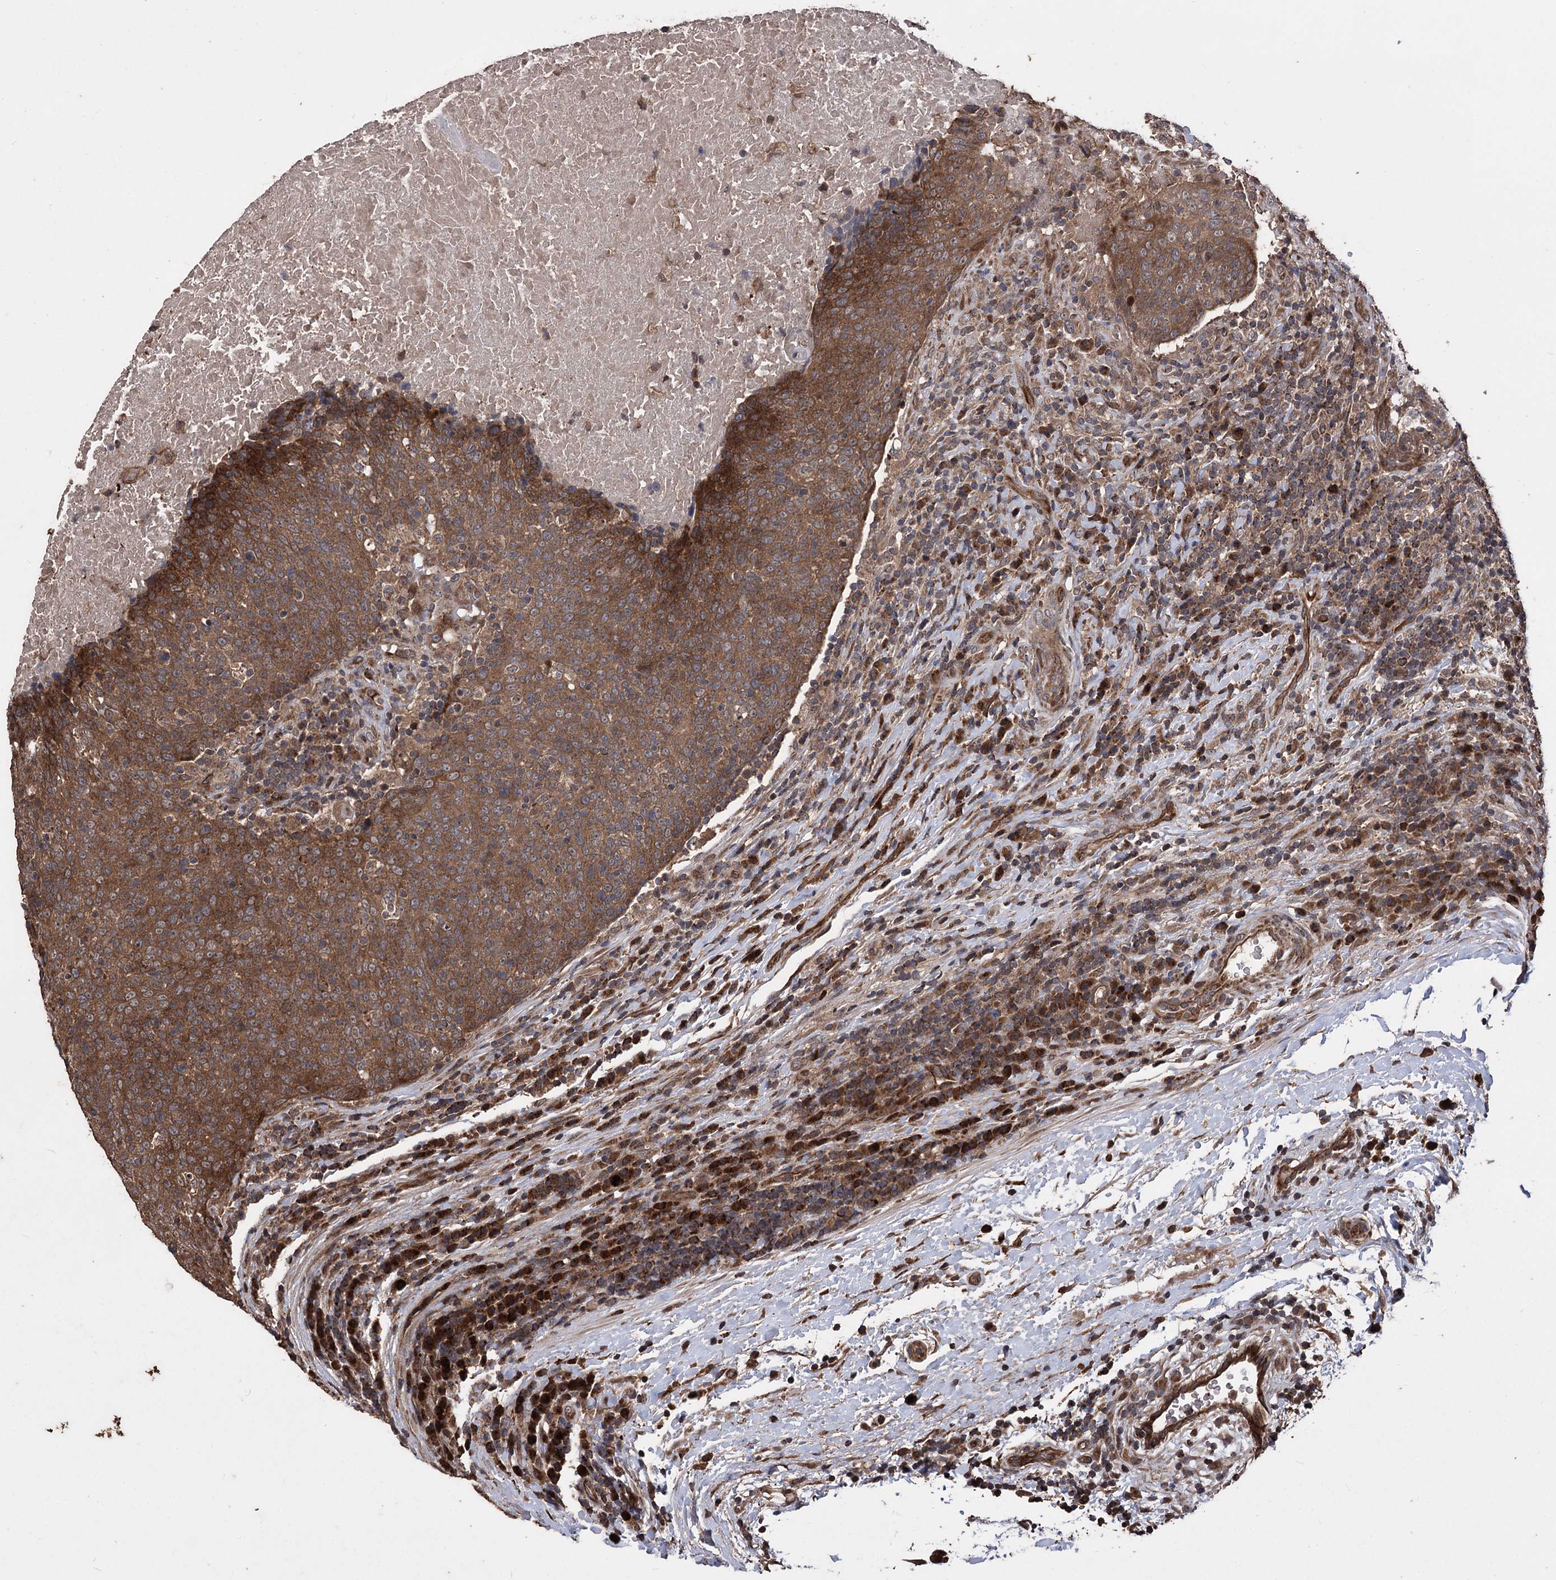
{"staining": {"intensity": "strong", "quantity": ">75%", "location": "cytoplasmic/membranous"}, "tissue": "head and neck cancer", "cell_type": "Tumor cells", "image_type": "cancer", "snomed": [{"axis": "morphology", "description": "Squamous cell carcinoma, NOS"}, {"axis": "morphology", "description": "Squamous cell carcinoma, metastatic, NOS"}, {"axis": "topography", "description": "Lymph node"}, {"axis": "topography", "description": "Head-Neck"}], "caption": "Protein staining by immunohistochemistry (IHC) displays strong cytoplasmic/membranous staining in about >75% of tumor cells in squamous cell carcinoma (head and neck).", "gene": "RASSF3", "patient": {"sex": "male", "age": 62}}